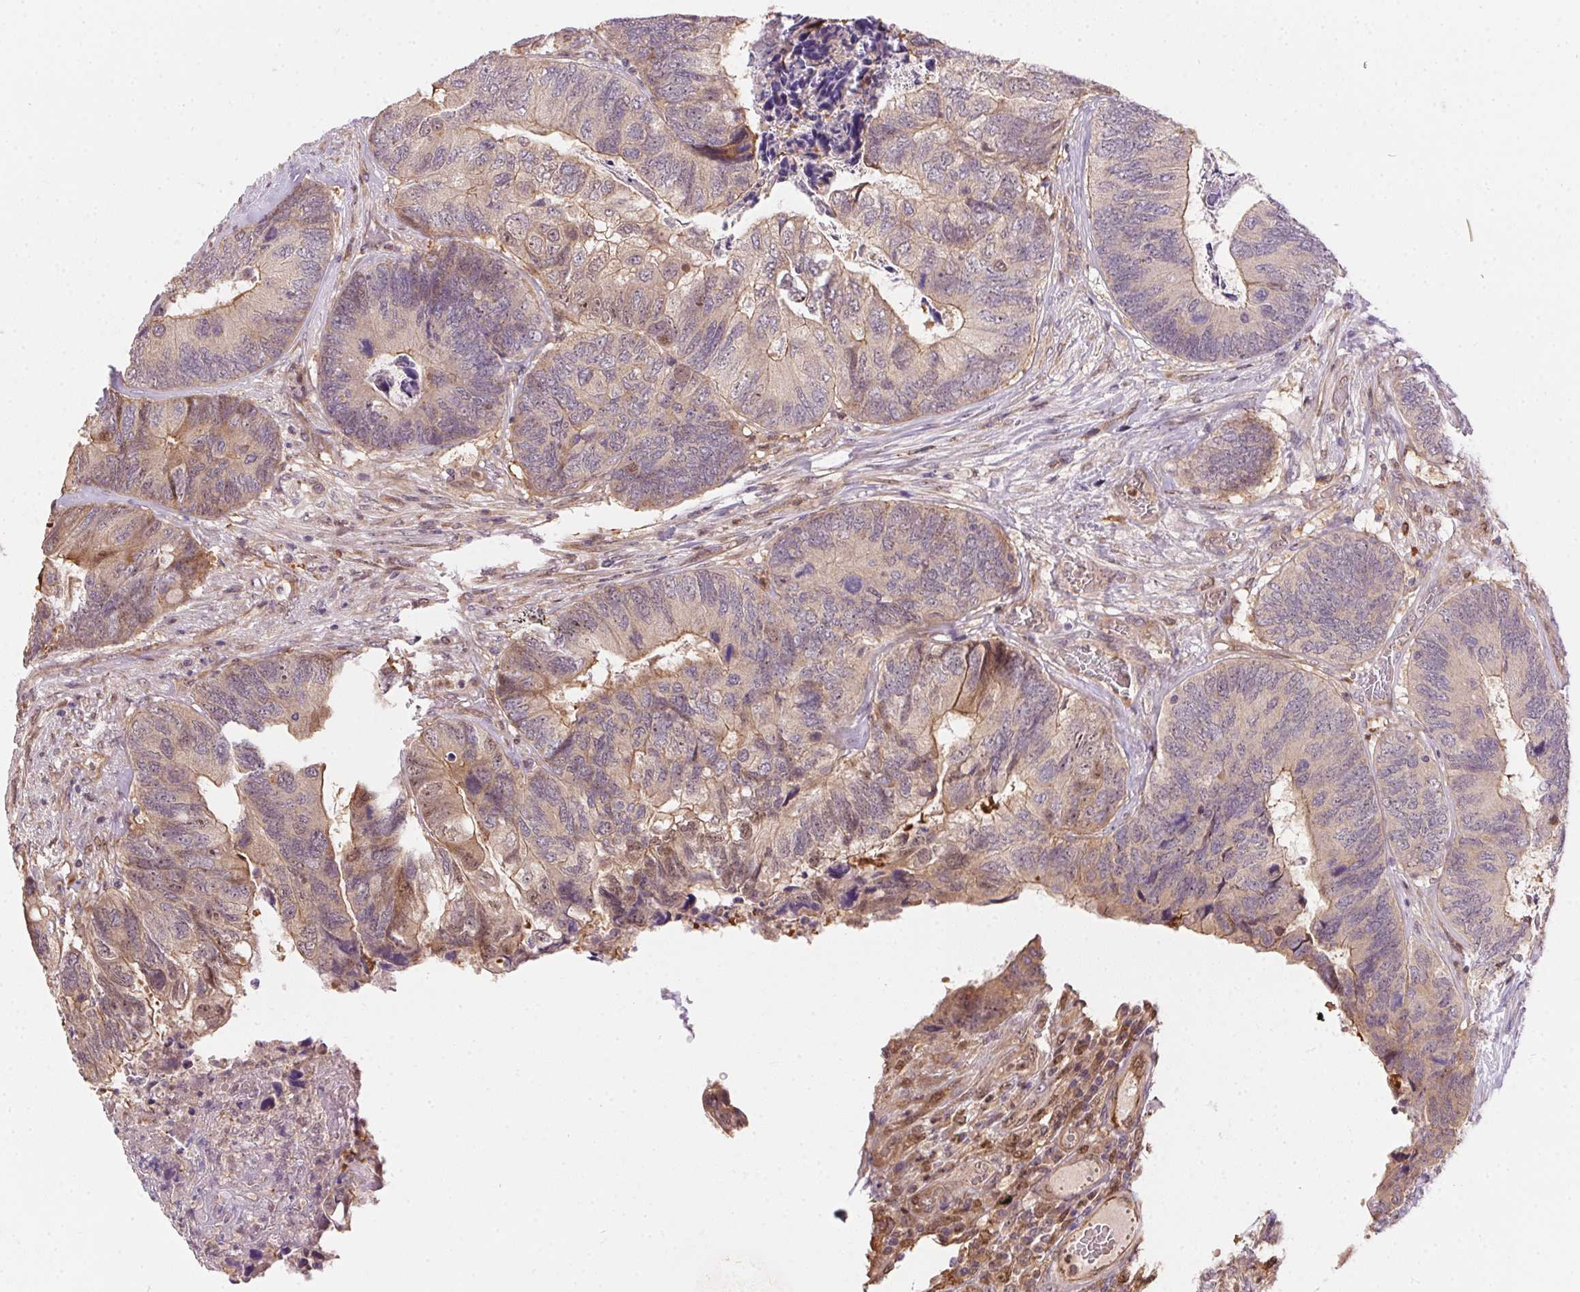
{"staining": {"intensity": "weak", "quantity": "25%-75%", "location": "cytoplasmic/membranous"}, "tissue": "colorectal cancer", "cell_type": "Tumor cells", "image_type": "cancer", "snomed": [{"axis": "morphology", "description": "Adenocarcinoma, NOS"}, {"axis": "topography", "description": "Colon"}], "caption": "The photomicrograph exhibits staining of colorectal adenocarcinoma, revealing weak cytoplasmic/membranous protein staining (brown color) within tumor cells.", "gene": "NUDT16", "patient": {"sex": "female", "age": 67}}